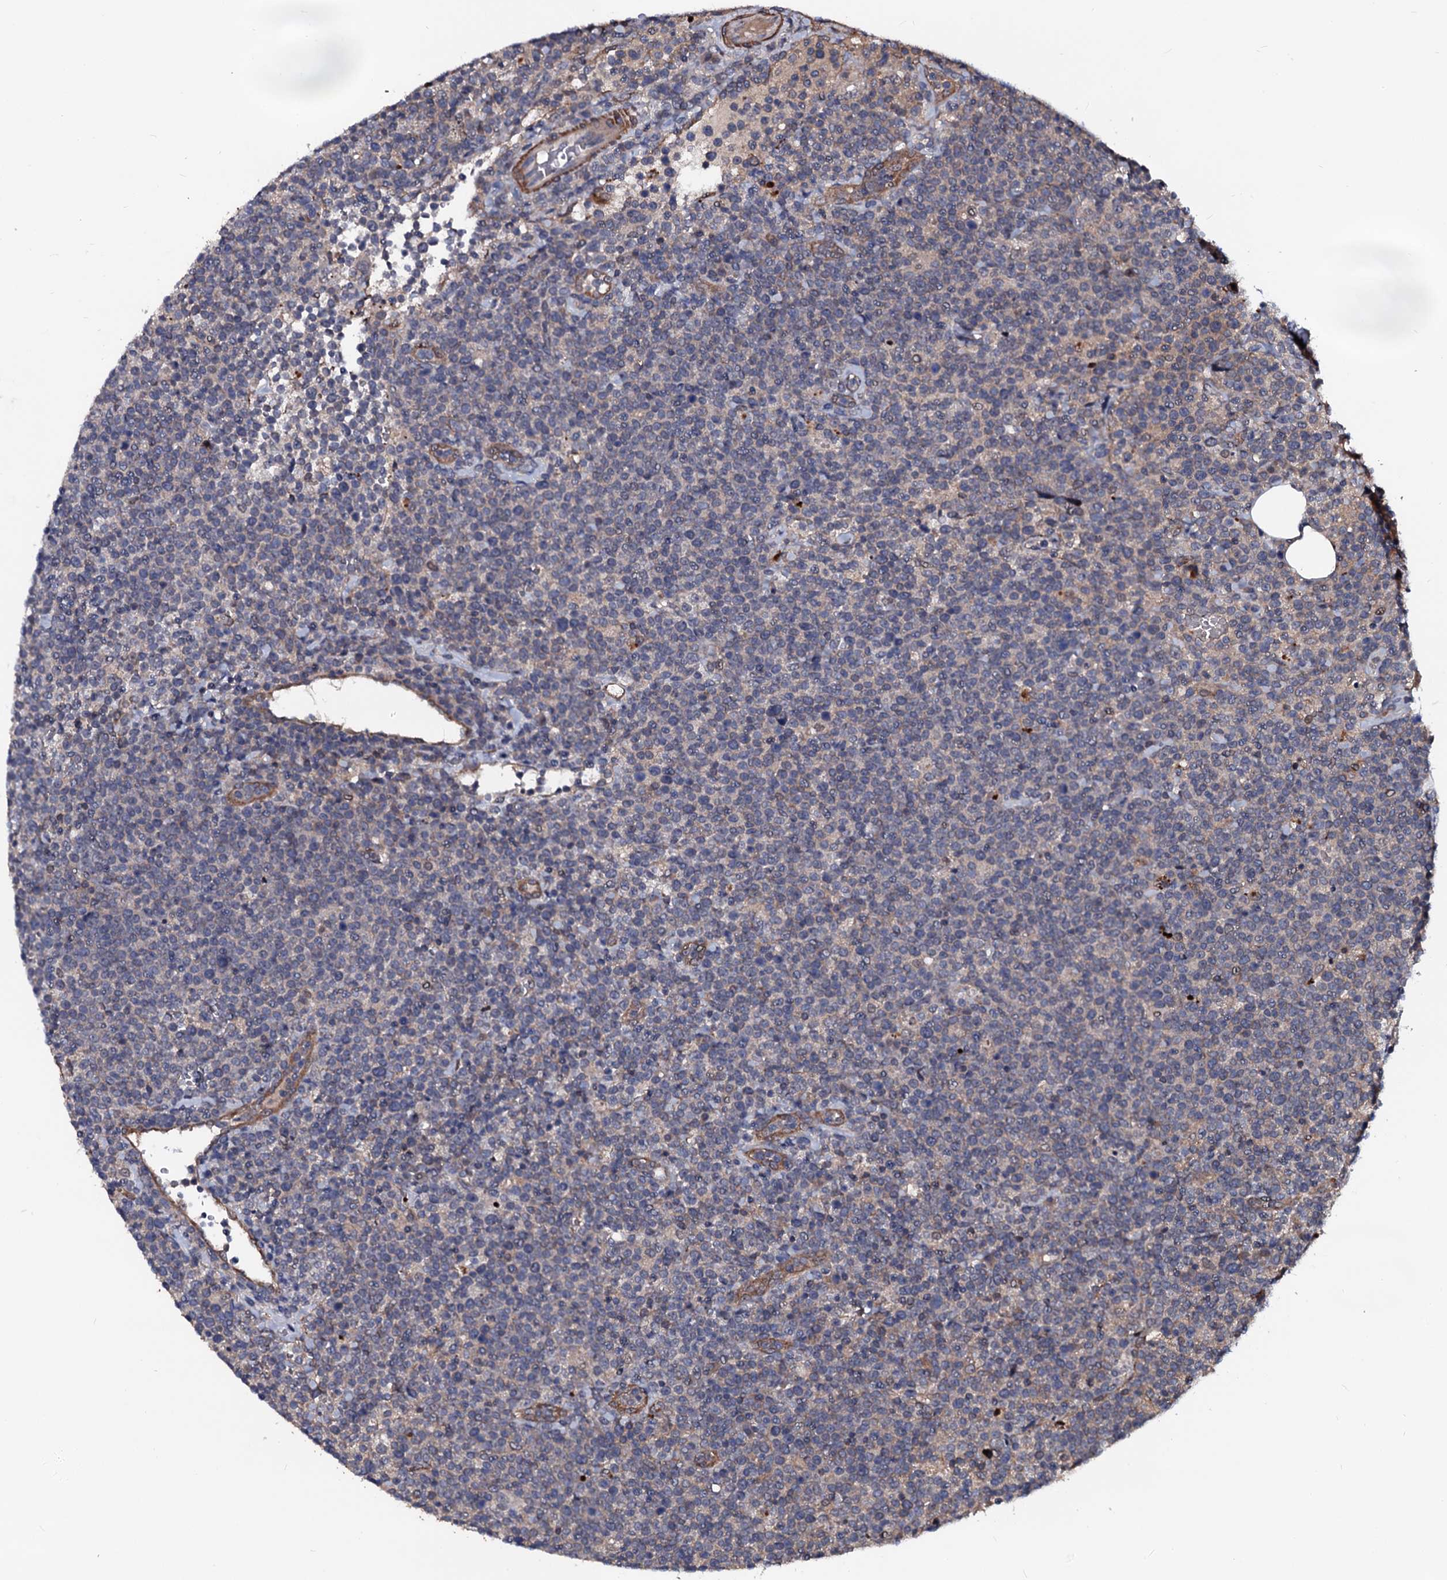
{"staining": {"intensity": "negative", "quantity": "none", "location": "none"}, "tissue": "lymphoma", "cell_type": "Tumor cells", "image_type": "cancer", "snomed": [{"axis": "morphology", "description": "Malignant lymphoma, non-Hodgkin's type, High grade"}, {"axis": "topography", "description": "Lymph node"}], "caption": "IHC of lymphoma exhibits no positivity in tumor cells. (Immunohistochemistry, brightfield microscopy, high magnification).", "gene": "N4BP1", "patient": {"sex": "male", "age": 61}}